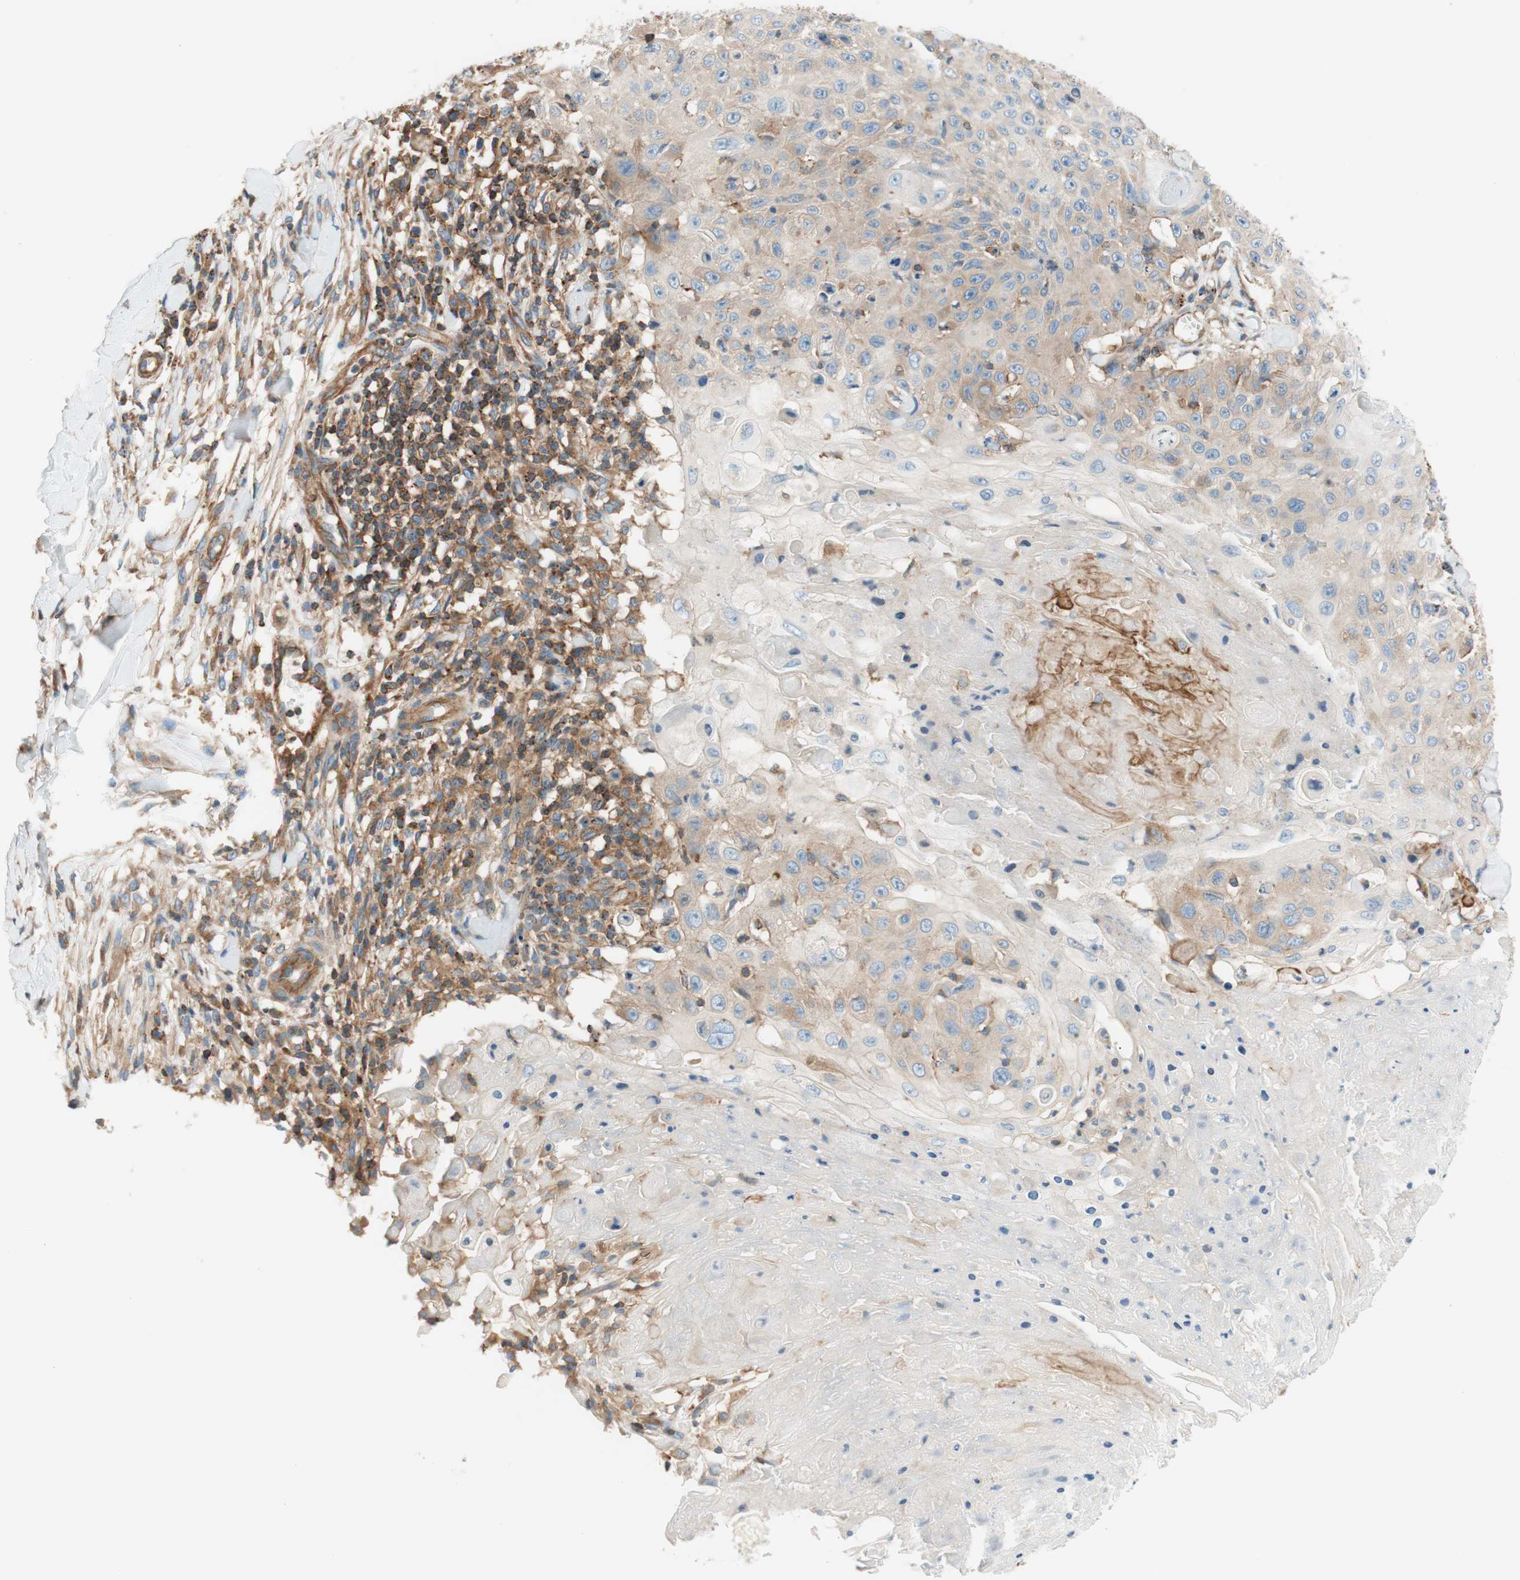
{"staining": {"intensity": "weak", "quantity": "25%-75%", "location": "cytoplasmic/membranous"}, "tissue": "skin cancer", "cell_type": "Tumor cells", "image_type": "cancer", "snomed": [{"axis": "morphology", "description": "Squamous cell carcinoma, NOS"}, {"axis": "topography", "description": "Skin"}], "caption": "A histopathology image of skin cancer stained for a protein reveals weak cytoplasmic/membranous brown staining in tumor cells.", "gene": "VPS26A", "patient": {"sex": "male", "age": 86}}